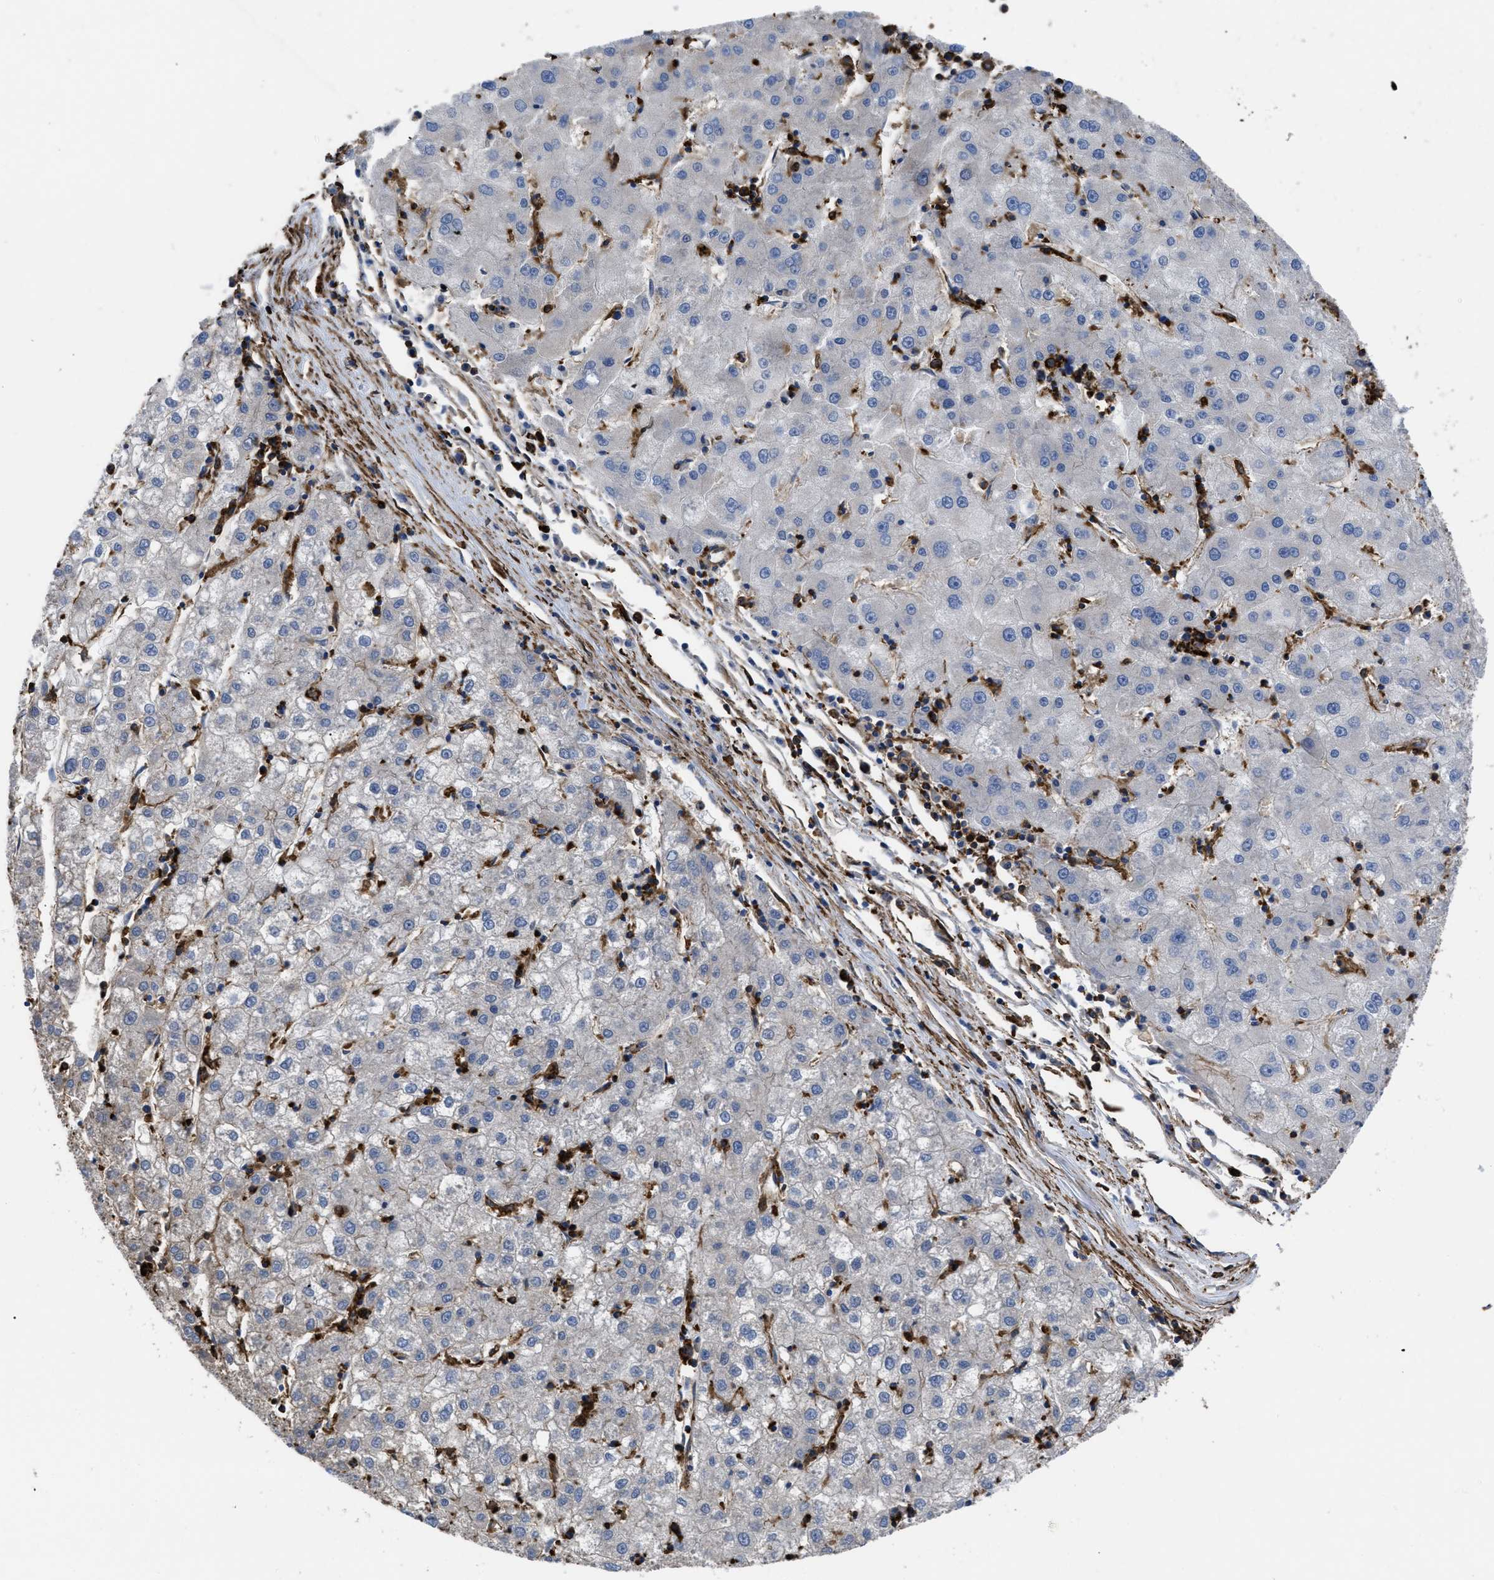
{"staining": {"intensity": "negative", "quantity": "none", "location": "none"}, "tissue": "liver cancer", "cell_type": "Tumor cells", "image_type": "cancer", "snomed": [{"axis": "morphology", "description": "Carcinoma, Hepatocellular, NOS"}, {"axis": "topography", "description": "Liver"}], "caption": "IHC photomicrograph of human hepatocellular carcinoma (liver) stained for a protein (brown), which demonstrates no expression in tumor cells.", "gene": "SCUBE2", "patient": {"sex": "male", "age": 72}}